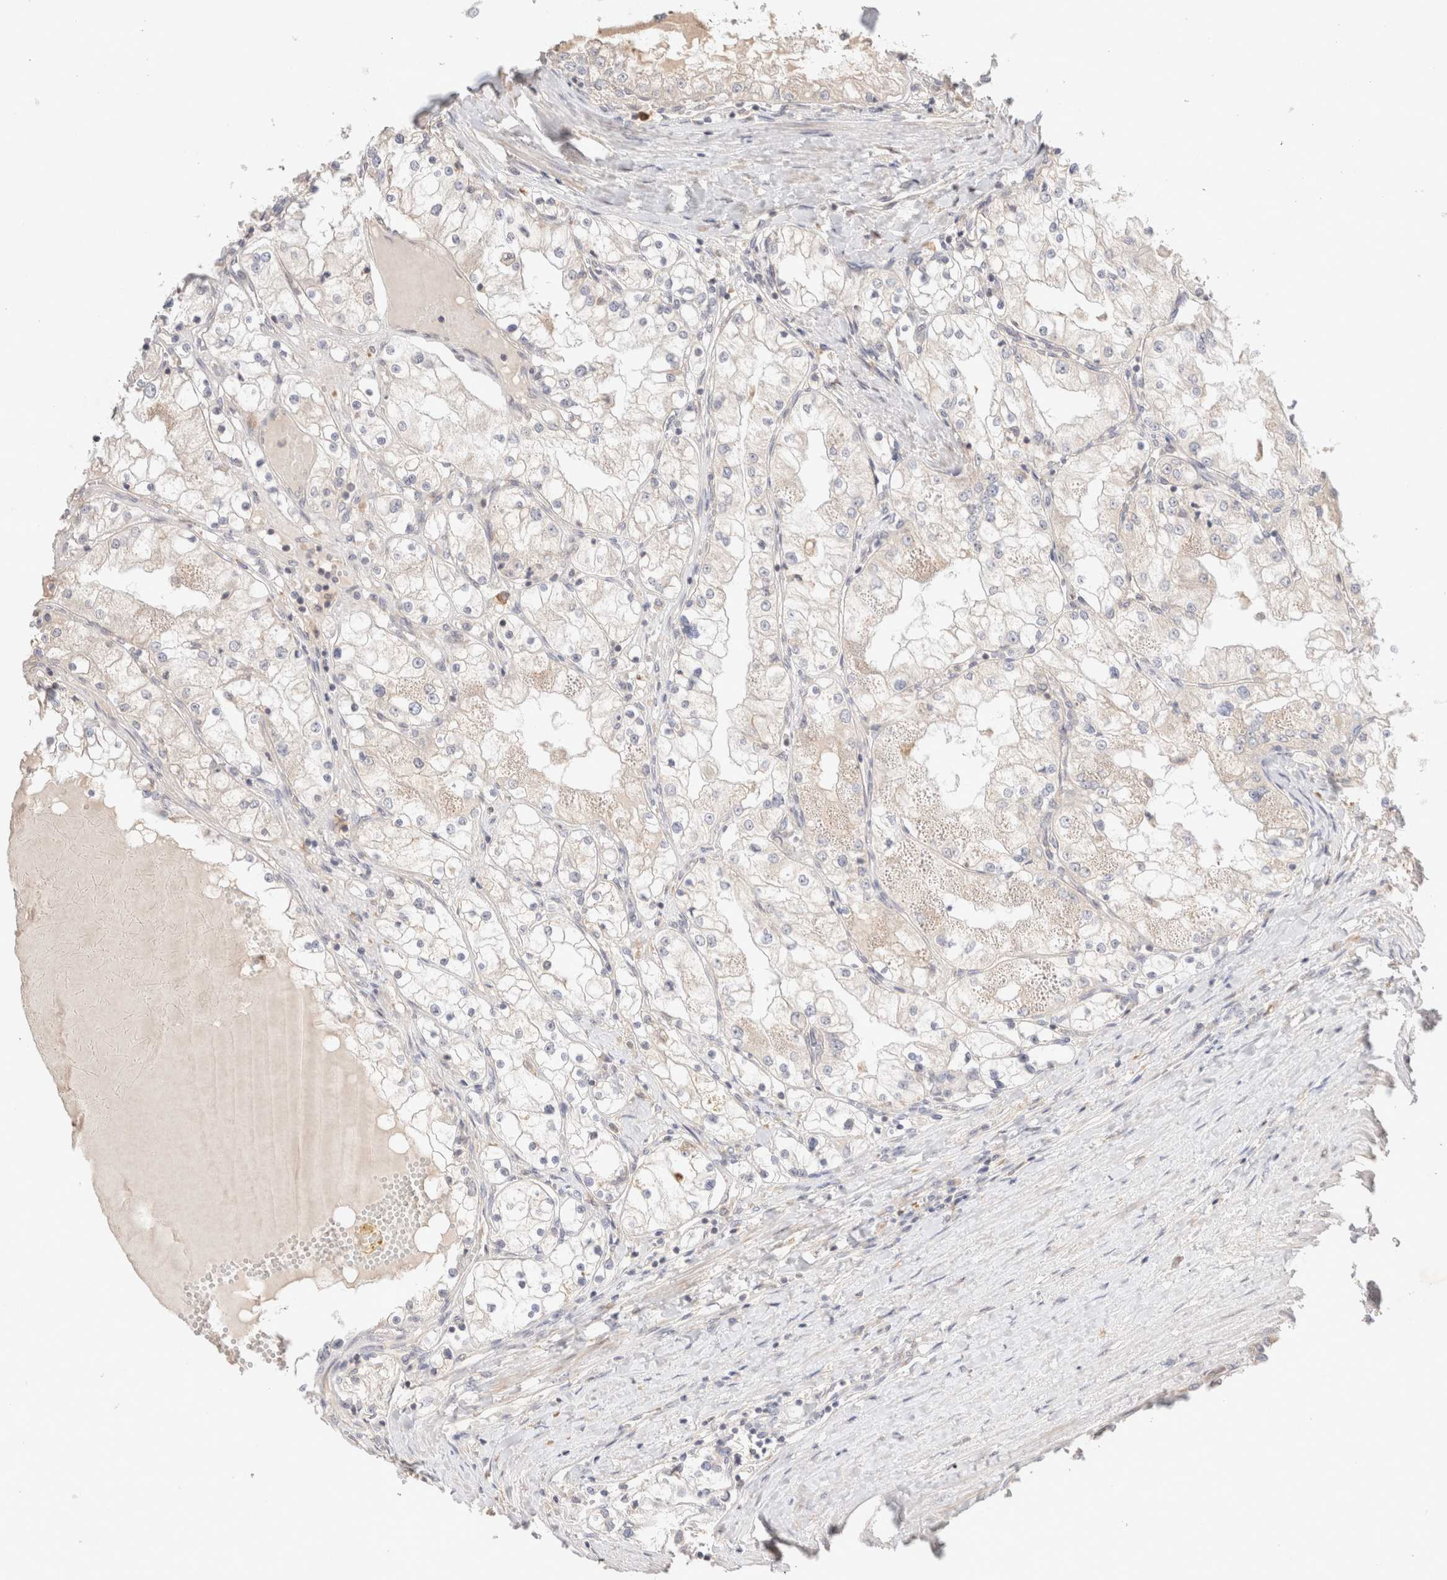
{"staining": {"intensity": "negative", "quantity": "none", "location": "none"}, "tissue": "renal cancer", "cell_type": "Tumor cells", "image_type": "cancer", "snomed": [{"axis": "morphology", "description": "Adenocarcinoma, NOS"}, {"axis": "topography", "description": "Kidney"}], "caption": "This is an immunohistochemistry (IHC) micrograph of adenocarcinoma (renal). There is no positivity in tumor cells.", "gene": "TRIM41", "patient": {"sex": "male", "age": 68}}